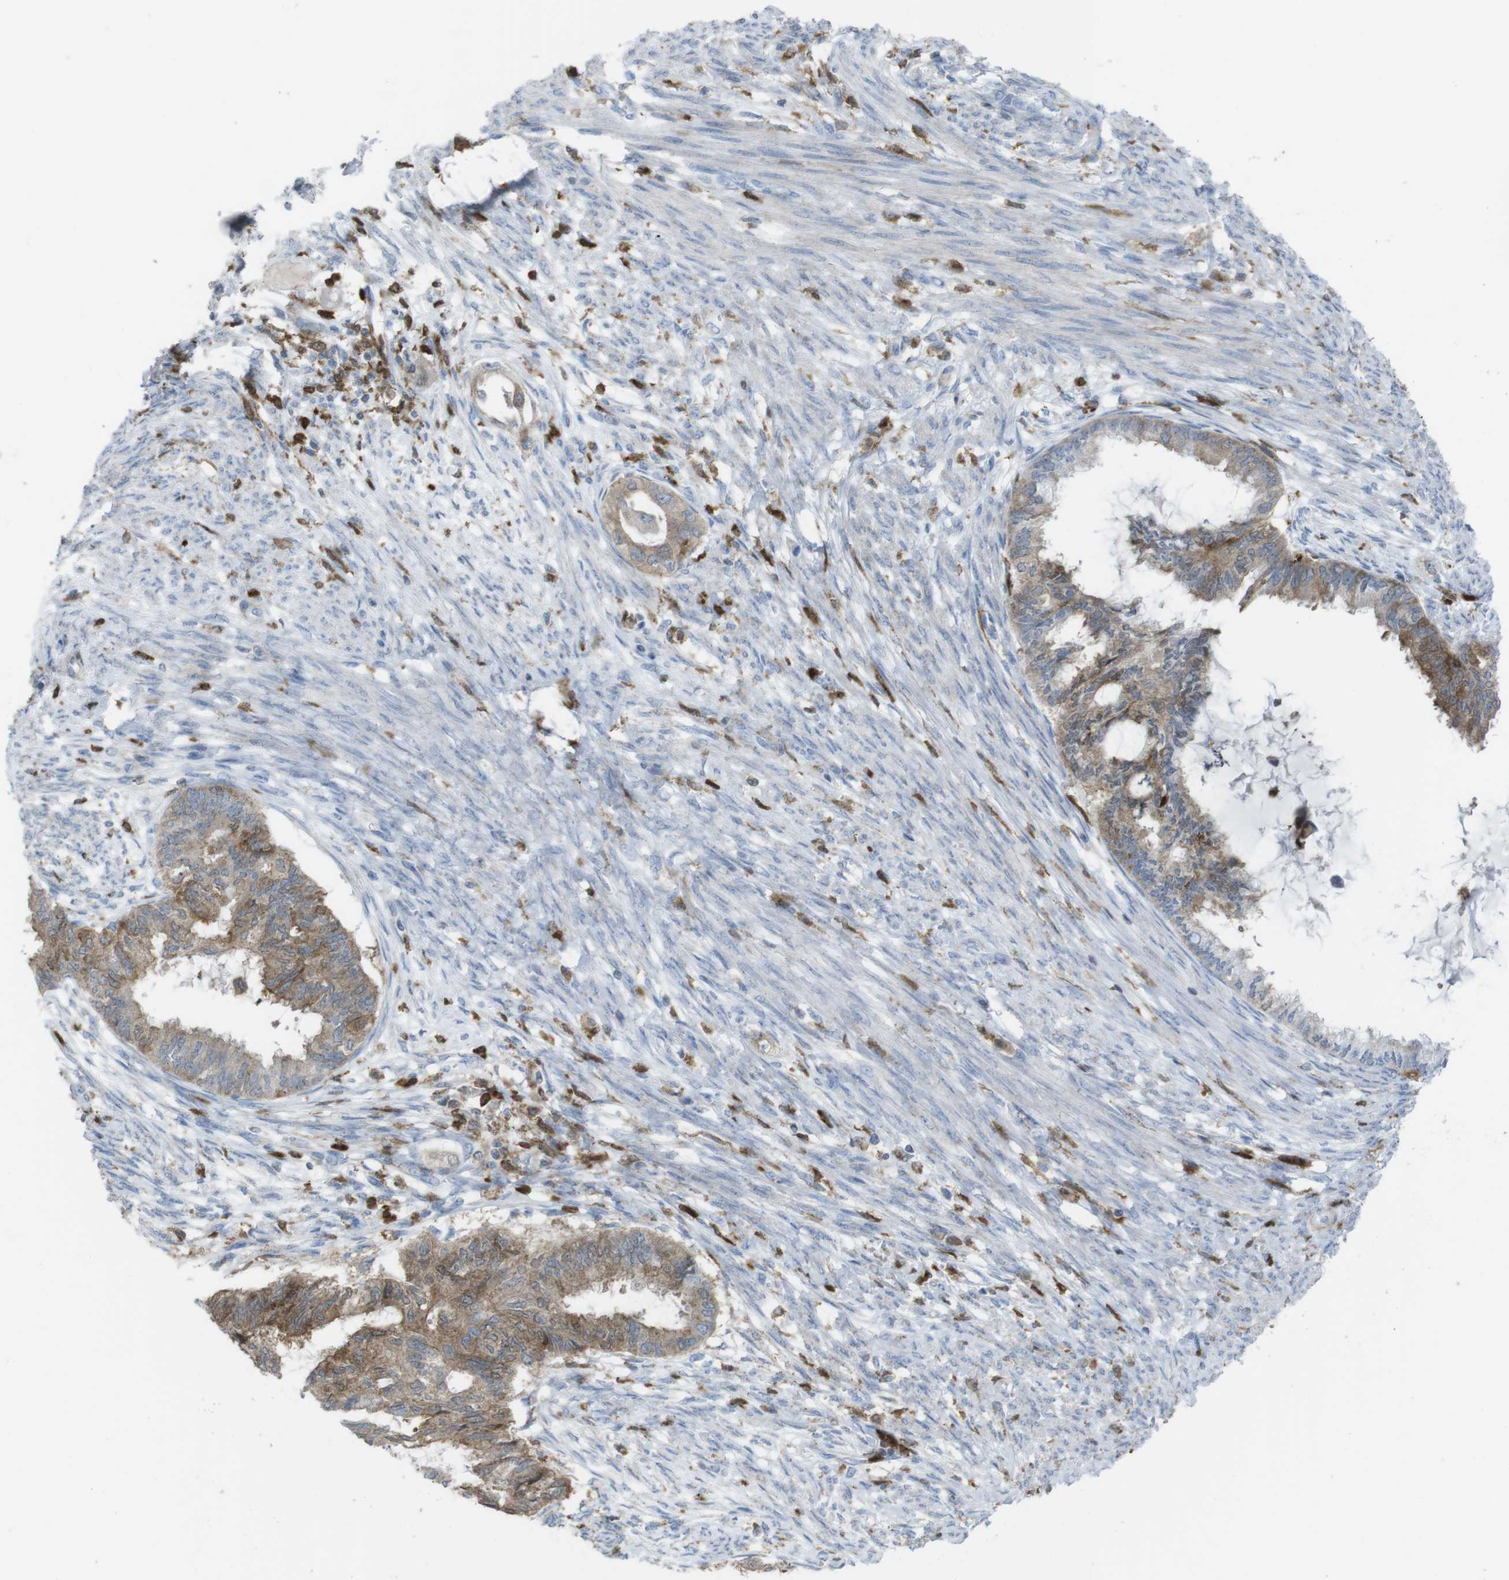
{"staining": {"intensity": "moderate", "quantity": ">75%", "location": "cytoplasmic/membranous"}, "tissue": "cervical cancer", "cell_type": "Tumor cells", "image_type": "cancer", "snomed": [{"axis": "morphology", "description": "Normal tissue, NOS"}, {"axis": "morphology", "description": "Adenocarcinoma, NOS"}, {"axis": "topography", "description": "Cervix"}, {"axis": "topography", "description": "Endometrium"}], "caption": "Immunohistochemistry photomicrograph of neoplastic tissue: cervical cancer (adenocarcinoma) stained using immunohistochemistry (IHC) reveals medium levels of moderate protein expression localized specifically in the cytoplasmic/membranous of tumor cells, appearing as a cytoplasmic/membranous brown color.", "gene": "PRKCD", "patient": {"sex": "female", "age": 86}}